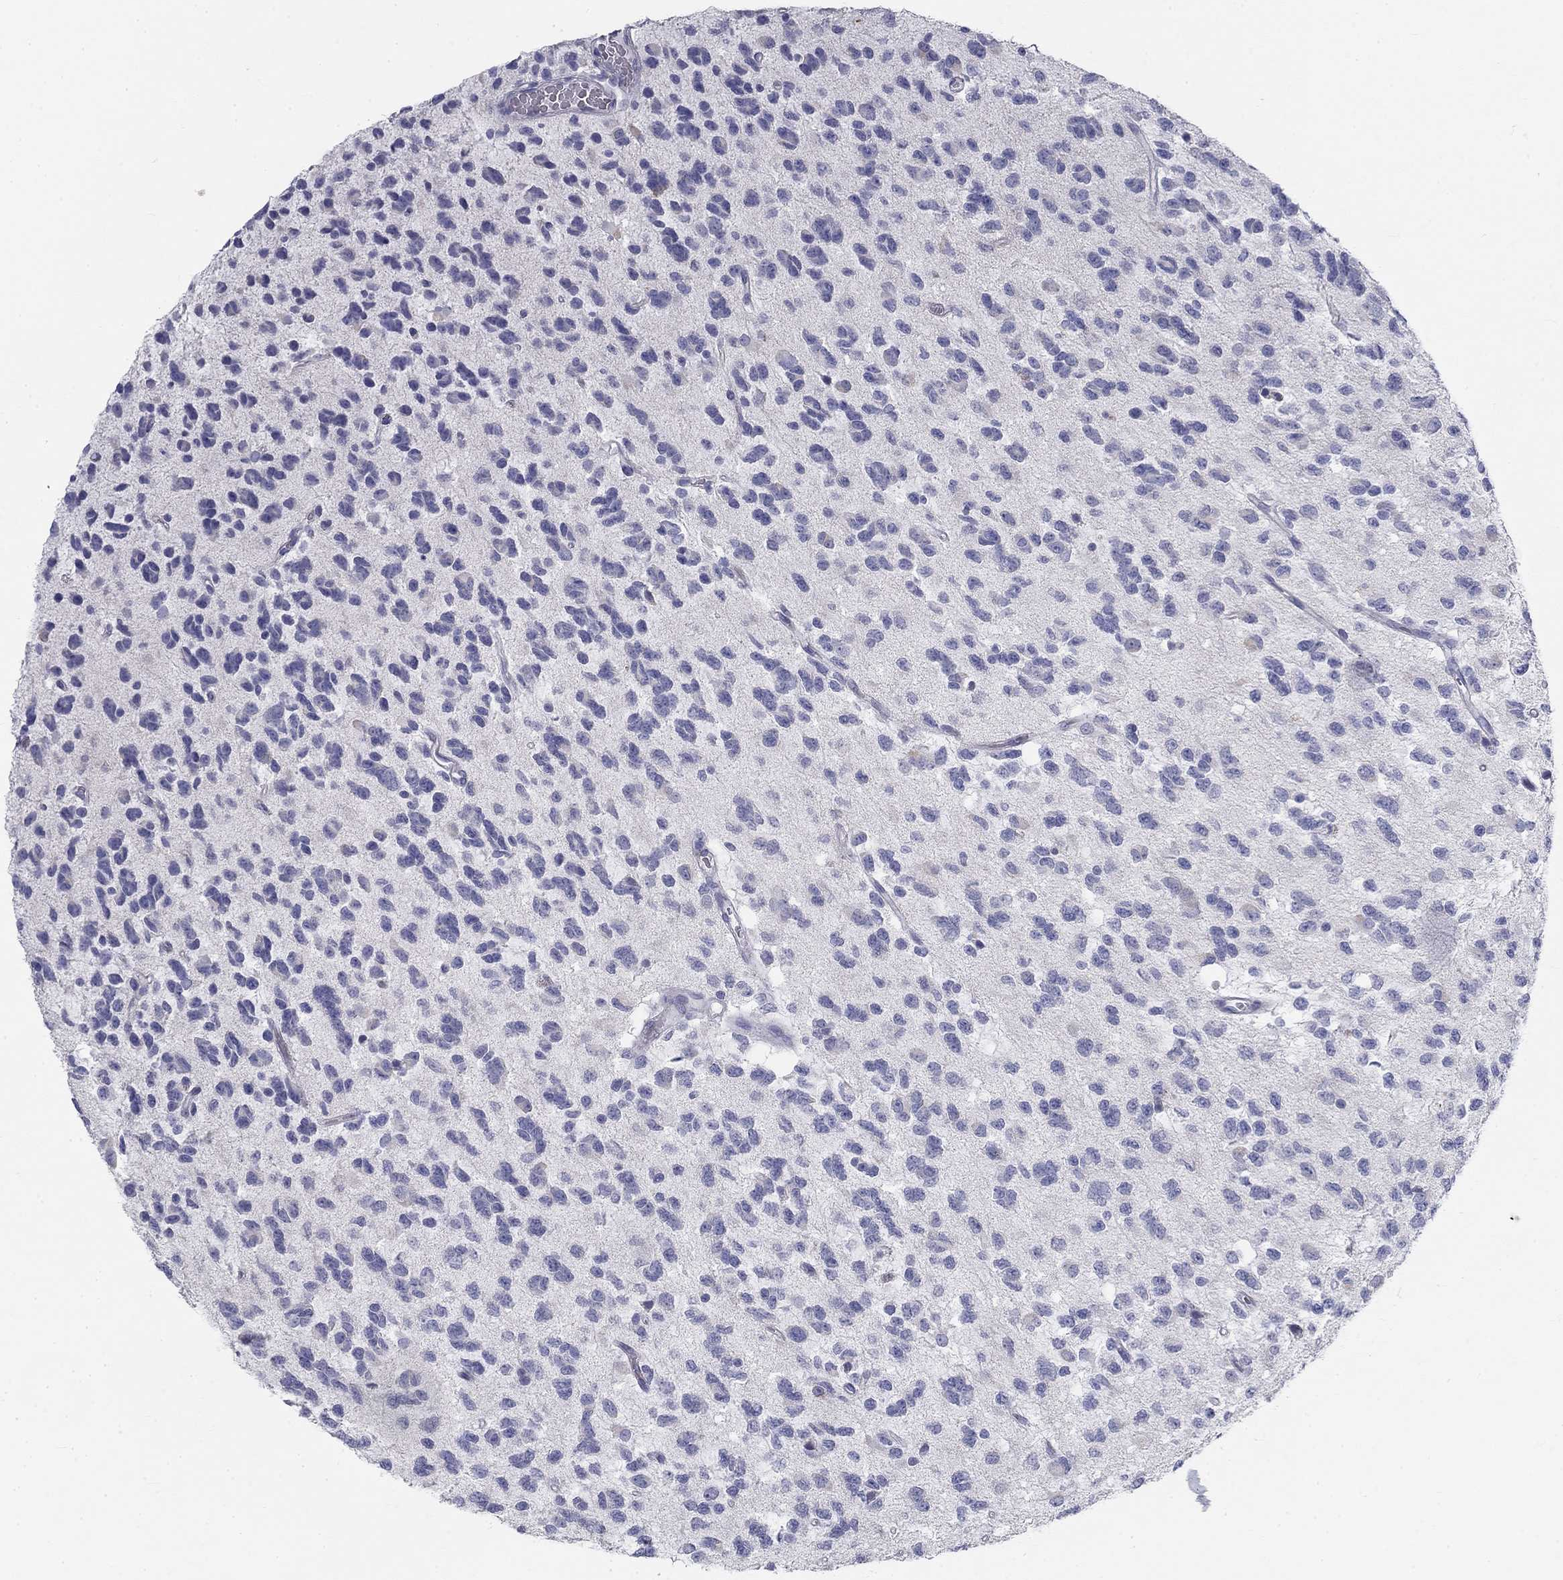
{"staining": {"intensity": "negative", "quantity": "none", "location": "none"}, "tissue": "glioma", "cell_type": "Tumor cells", "image_type": "cancer", "snomed": [{"axis": "morphology", "description": "Glioma, malignant, Low grade"}, {"axis": "topography", "description": "Brain"}], "caption": "Photomicrograph shows no protein positivity in tumor cells of glioma tissue.", "gene": "GALNTL5", "patient": {"sex": "female", "age": 45}}